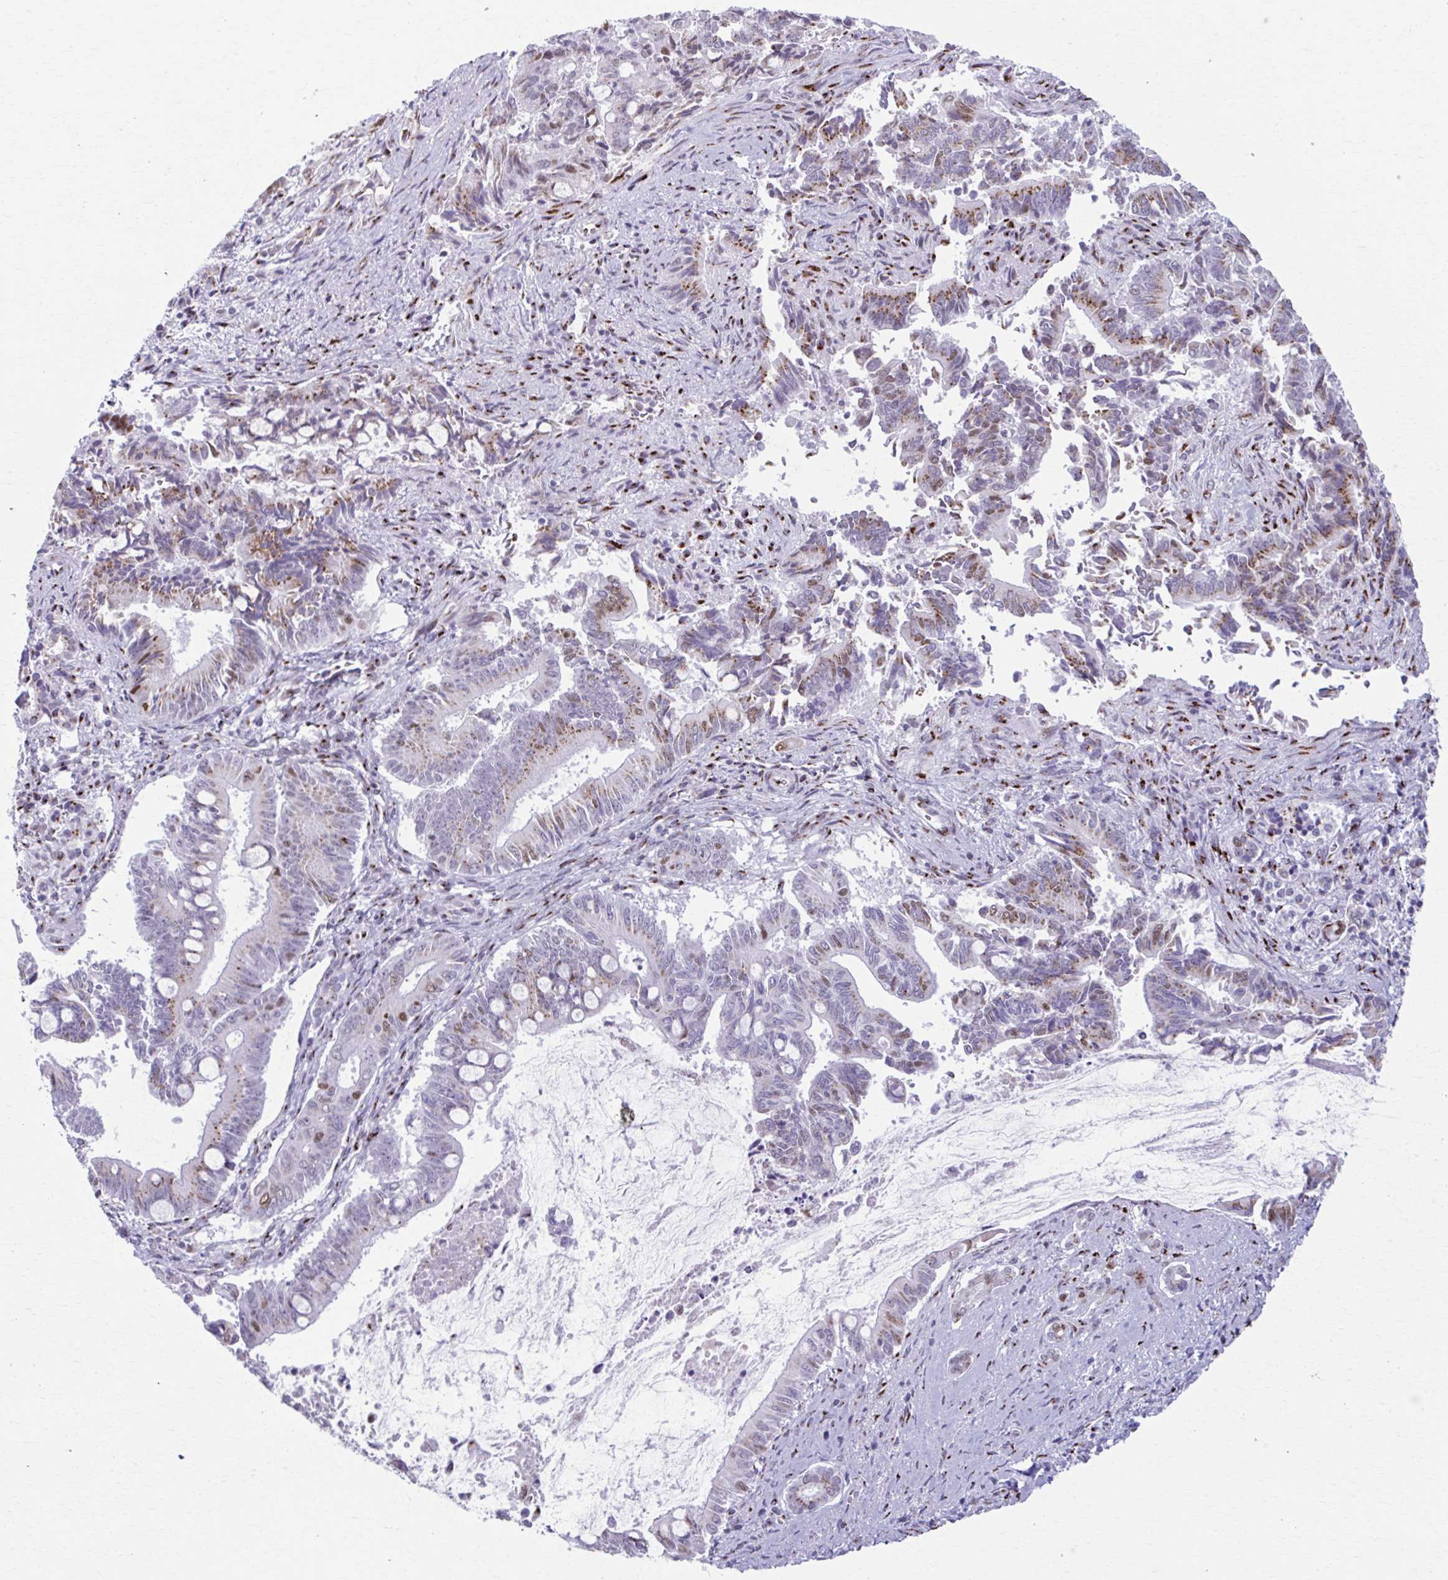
{"staining": {"intensity": "moderate", "quantity": "25%-75%", "location": "cytoplasmic/membranous,nuclear"}, "tissue": "pancreatic cancer", "cell_type": "Tumor cells", "image_type": "cancer", "snomed": [{"axis": "morphology", "description": "Adenocarcinoma, NOS"}, {"axis": "topography", "description": "Pancreas"}], "caption": "Immunohistochemistry (IHC) image of pancreatic adenocarcinoma stained for a protein (brown), which demonstrates medium levels of moderate cytoplasmic/membranous and nuclear staining in about 25%-75% of tumor cells.", "gene": "ZNF682", "patient": {"sex": "male", "age": 68}}